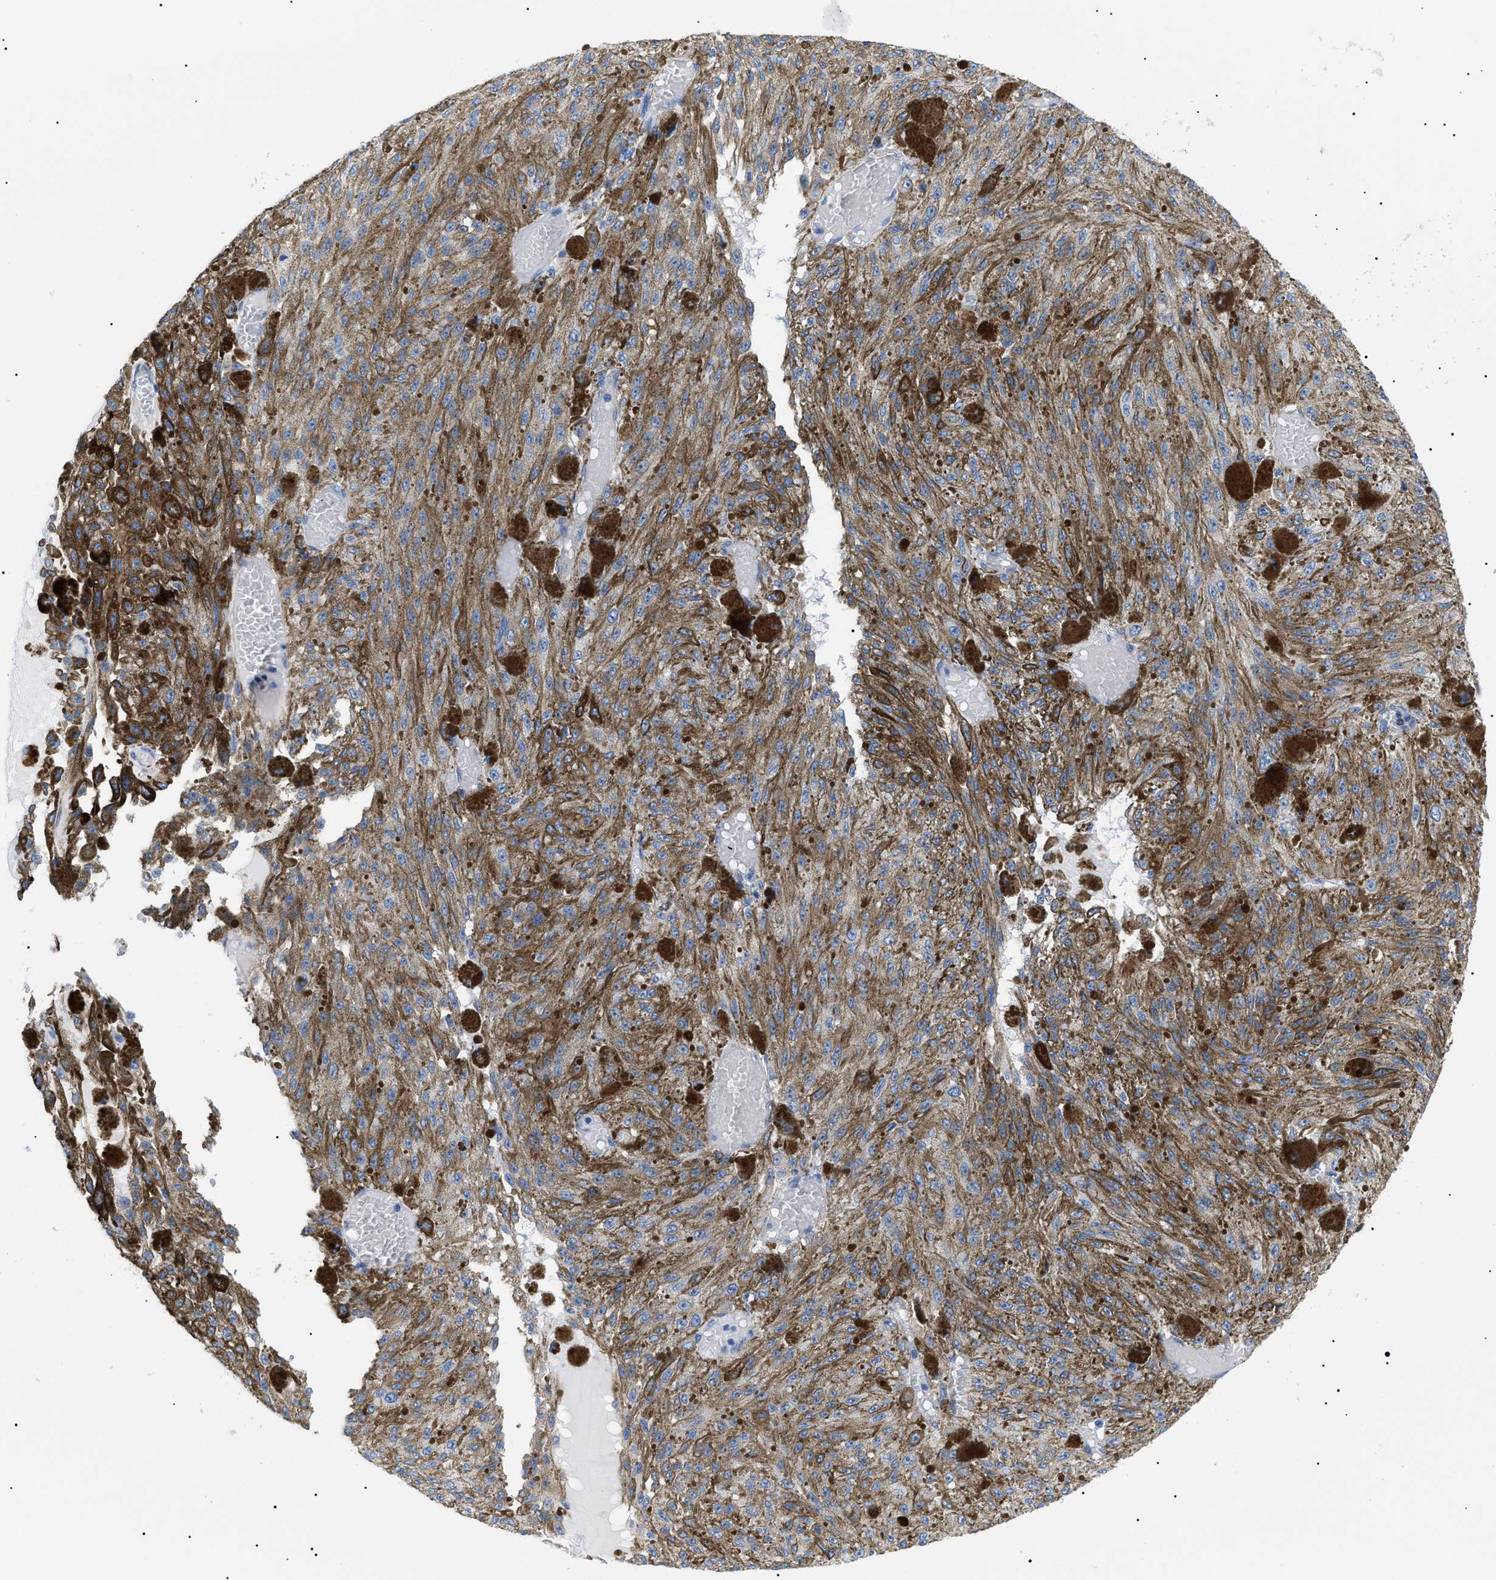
{"staining": {"intensity": "moderate", "quantity": ">75%", "location": "cytoplasmic/membranous"}, "tissue": "melanoma", "cell_type": "Tumor cells", "image_type": "cancer", "snomed": [{"axis": "morphology", "description": "Malignant melanoma, NOS"}, {"axis": "topography", "description": "Other"}], "caption": "There is medium levels of moderate cytoplasmic/membranous expression in tumor cells of malignant melanoma, as demonstrated by immunohistochemical staining (brown color).", "gene": "PODXL", "patient": {"sex": "male", "age": 79}}